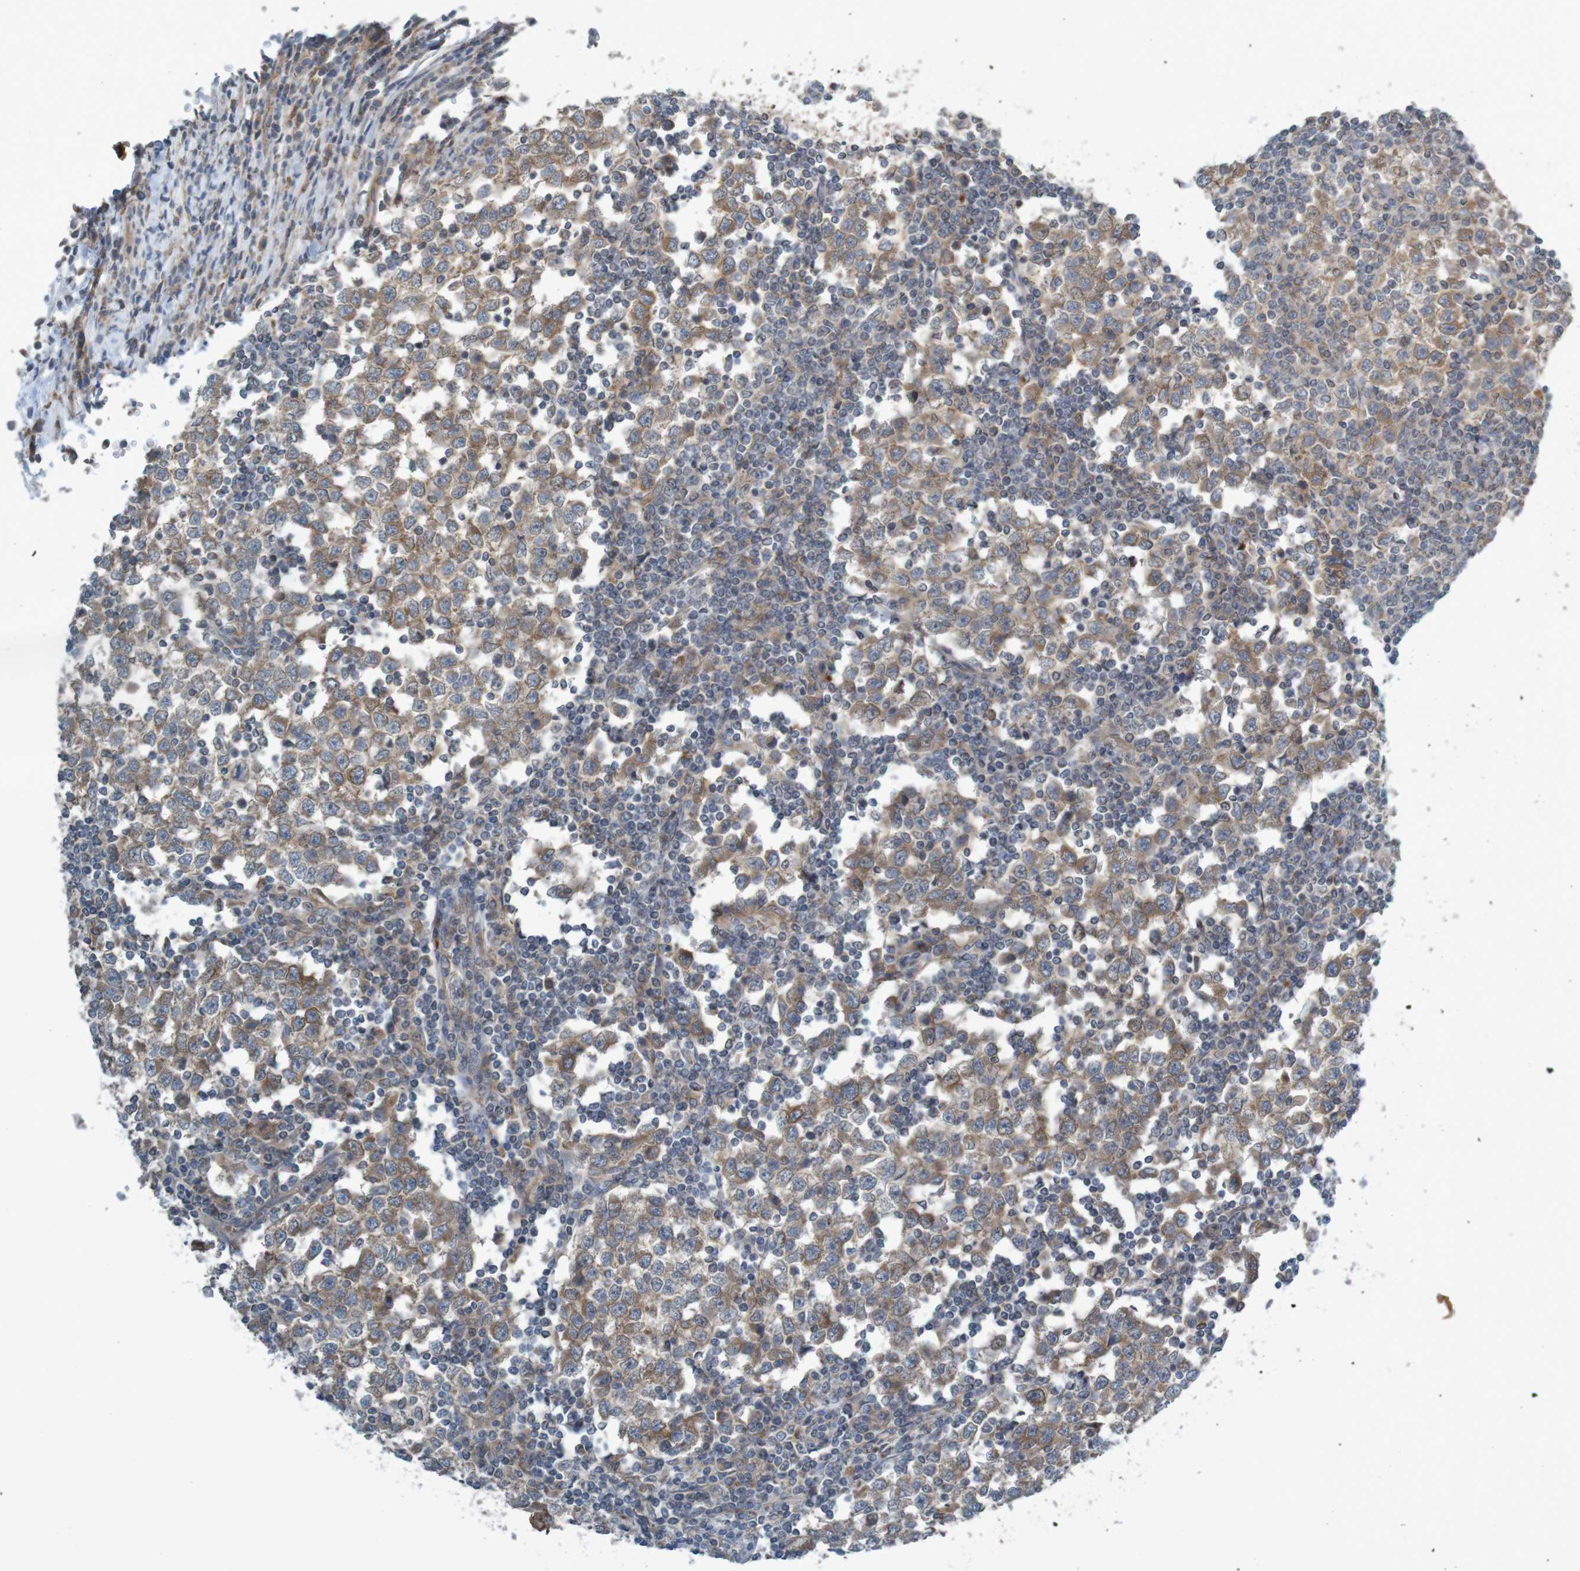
{"staining": {"intensity": "moderate", "quantity": ">75%", "location": "cytoplasmic/membranous"}, "tissue": "testis cancer", "cell_type": "Tumor cells", "image_type": "cancer", "snomed": [{"axis": "morphology", "description": "Seminoma, NOS"}, {"axis": "topography", "description": "Testis"}], "caption": "Human testis seminoma stained for a protein (brown) demonstrates moderate cytoplasmic/membranous positive staining in approximately >75% of tumor cells.", "gene": "B3GAT2", "patient": {"sex": "male", "age": 65}}